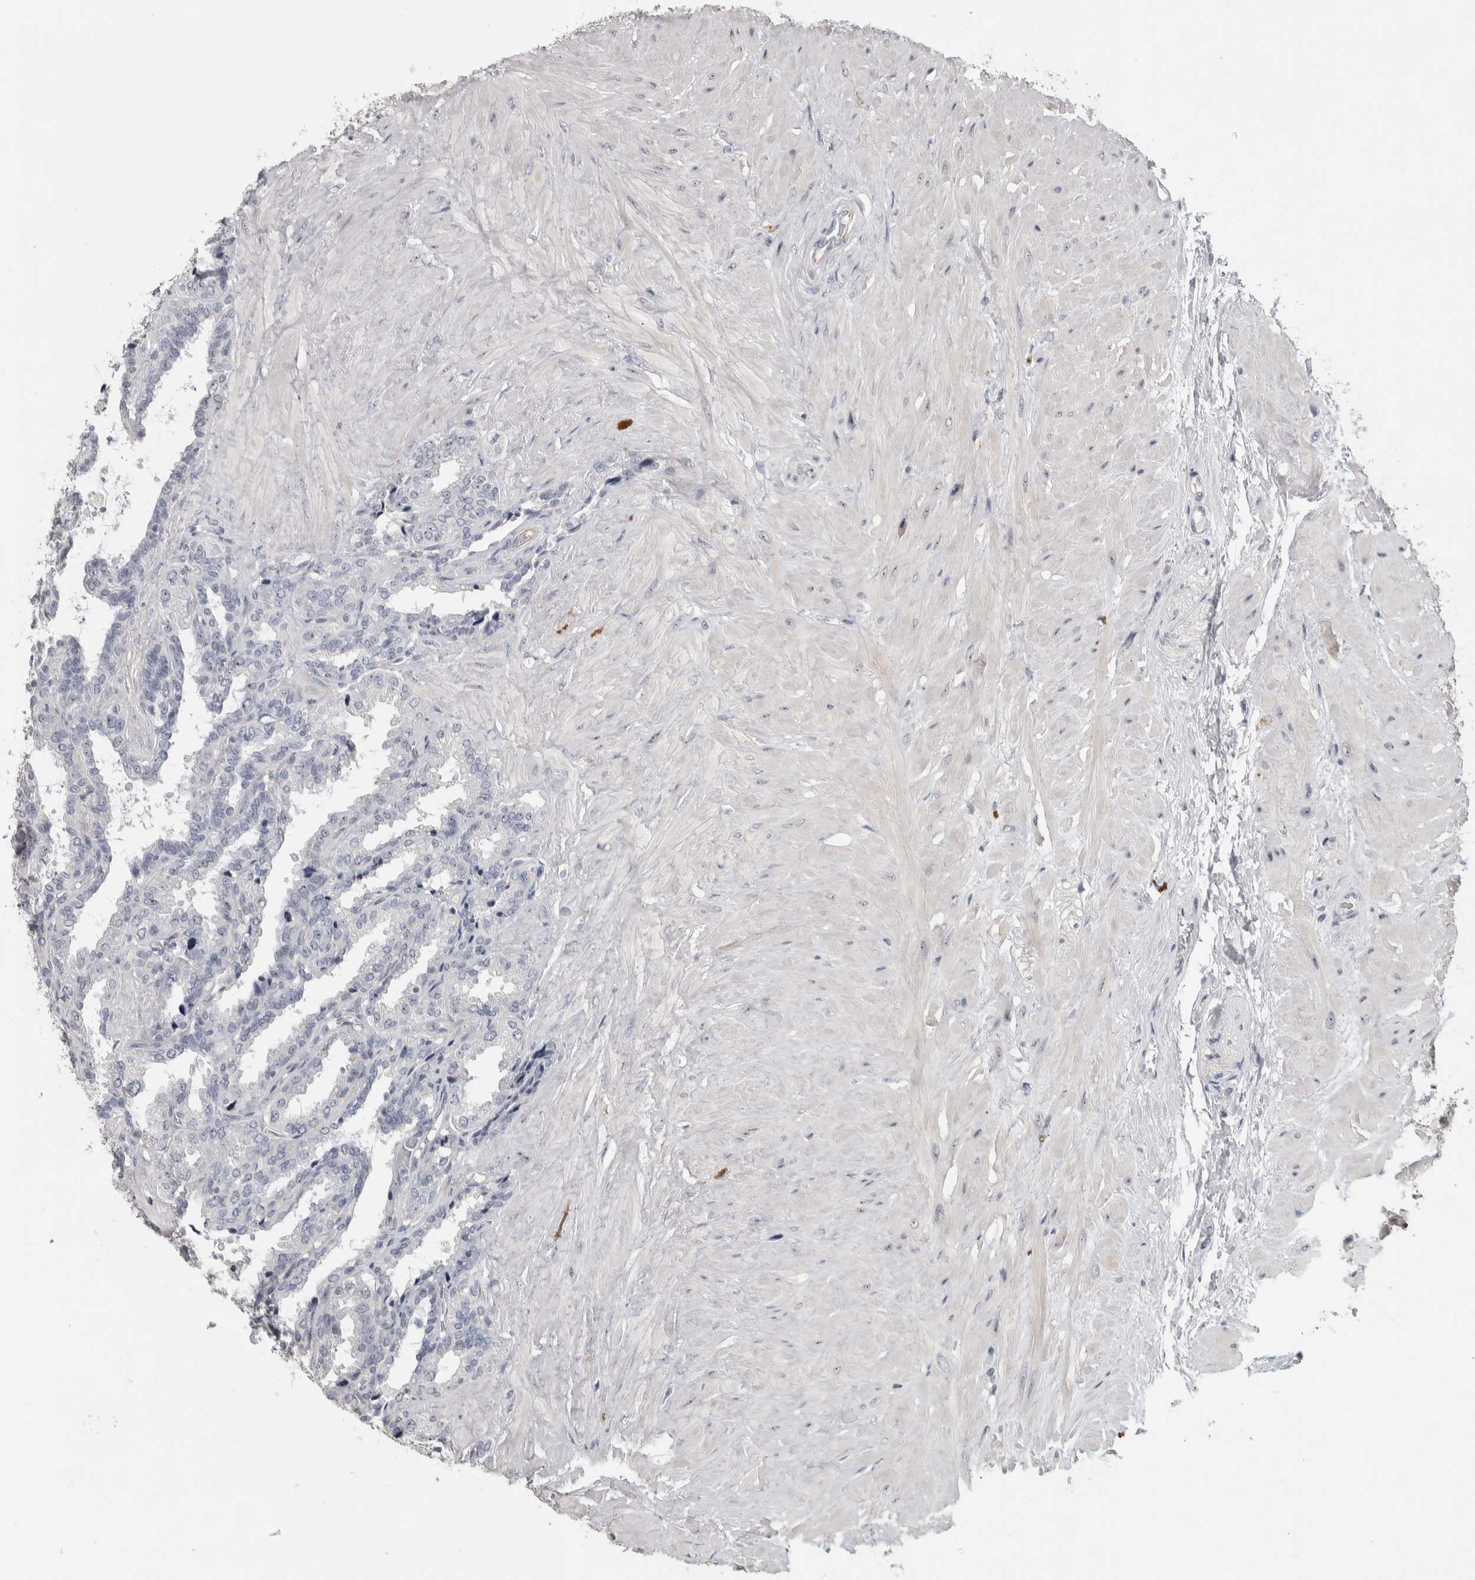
{"staining": {"intensity": "negative", "quantity": "none", "location": "none"}, "tissue": "seminal vesicle", "cell_type": "Glandular cells", "image_type": "normal", "snomed": [{"axis": "morphology", "description": "Normal tissue, NOS"}, {"axis": "topography", "description": "Seminal veicle"}], "caption": "Glandular cells show no significant expression in benign seminal vesicle. Brightfield microscopy of immunohistochemistry (IHC) stained with DAB (brown) and hematoxylin (blue), captured at high magnification.", "gene": "DCAF10", "patient": {"sex": "male", "age": 46}}